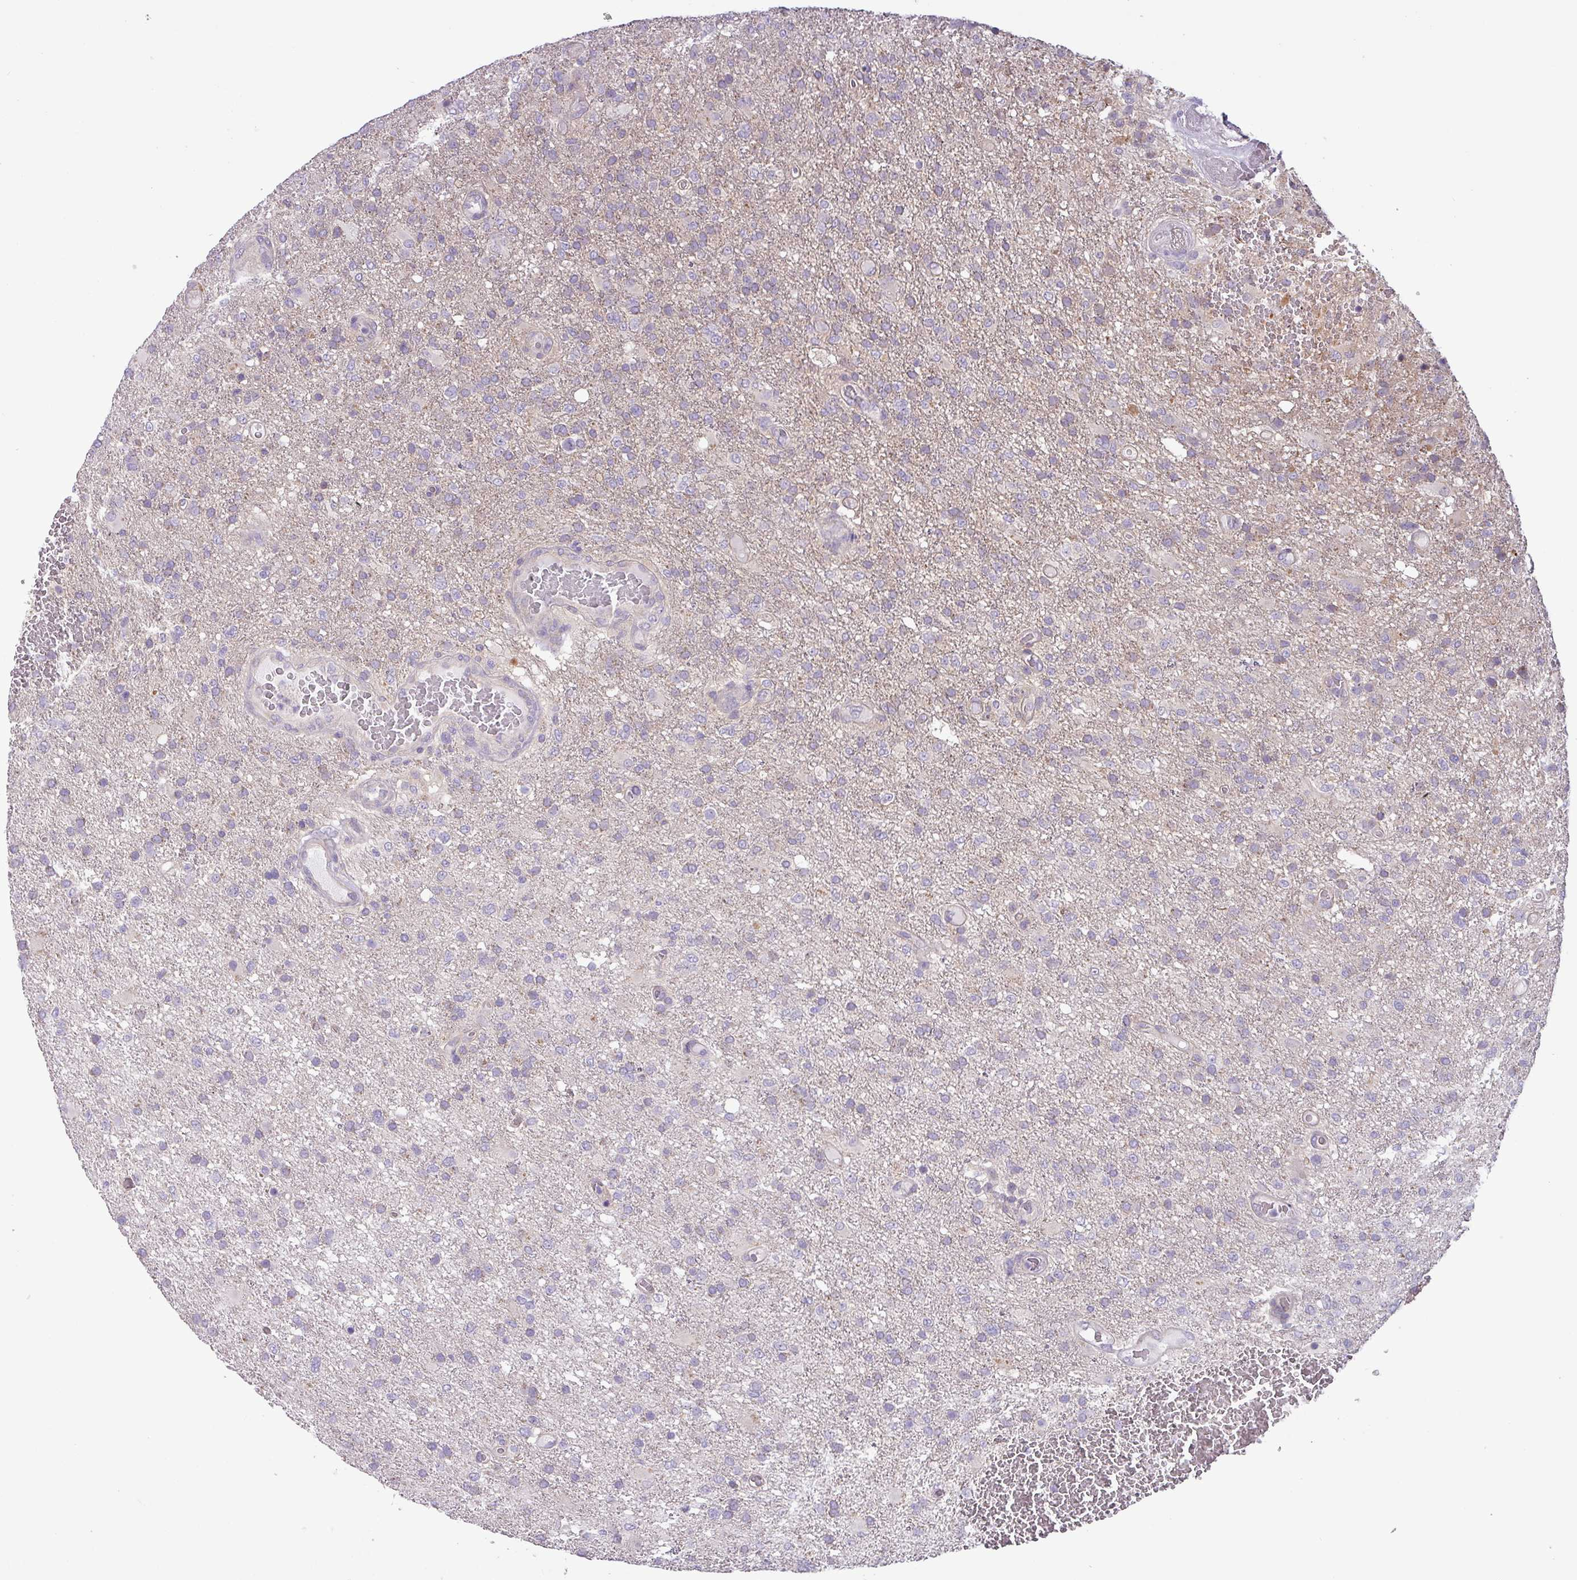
{"staining": {"intensity": "negative", "quantity": "none", "location": "none"}, "tissue": "glioma", "cell_type": "Tumor cells", "image_type": "cancer", "snomed": [{"axis": "morphology", "description": "Glioma, malignant, High grade"}, {"axis": "topography", "description": "Brain"}], "caption": "Histopathology image shows no protein staining in tumor cells of malignant glioma (high-grade) tissue.", "gene": "GALNT12", "patient": {"sex": "female", "age": 74}}